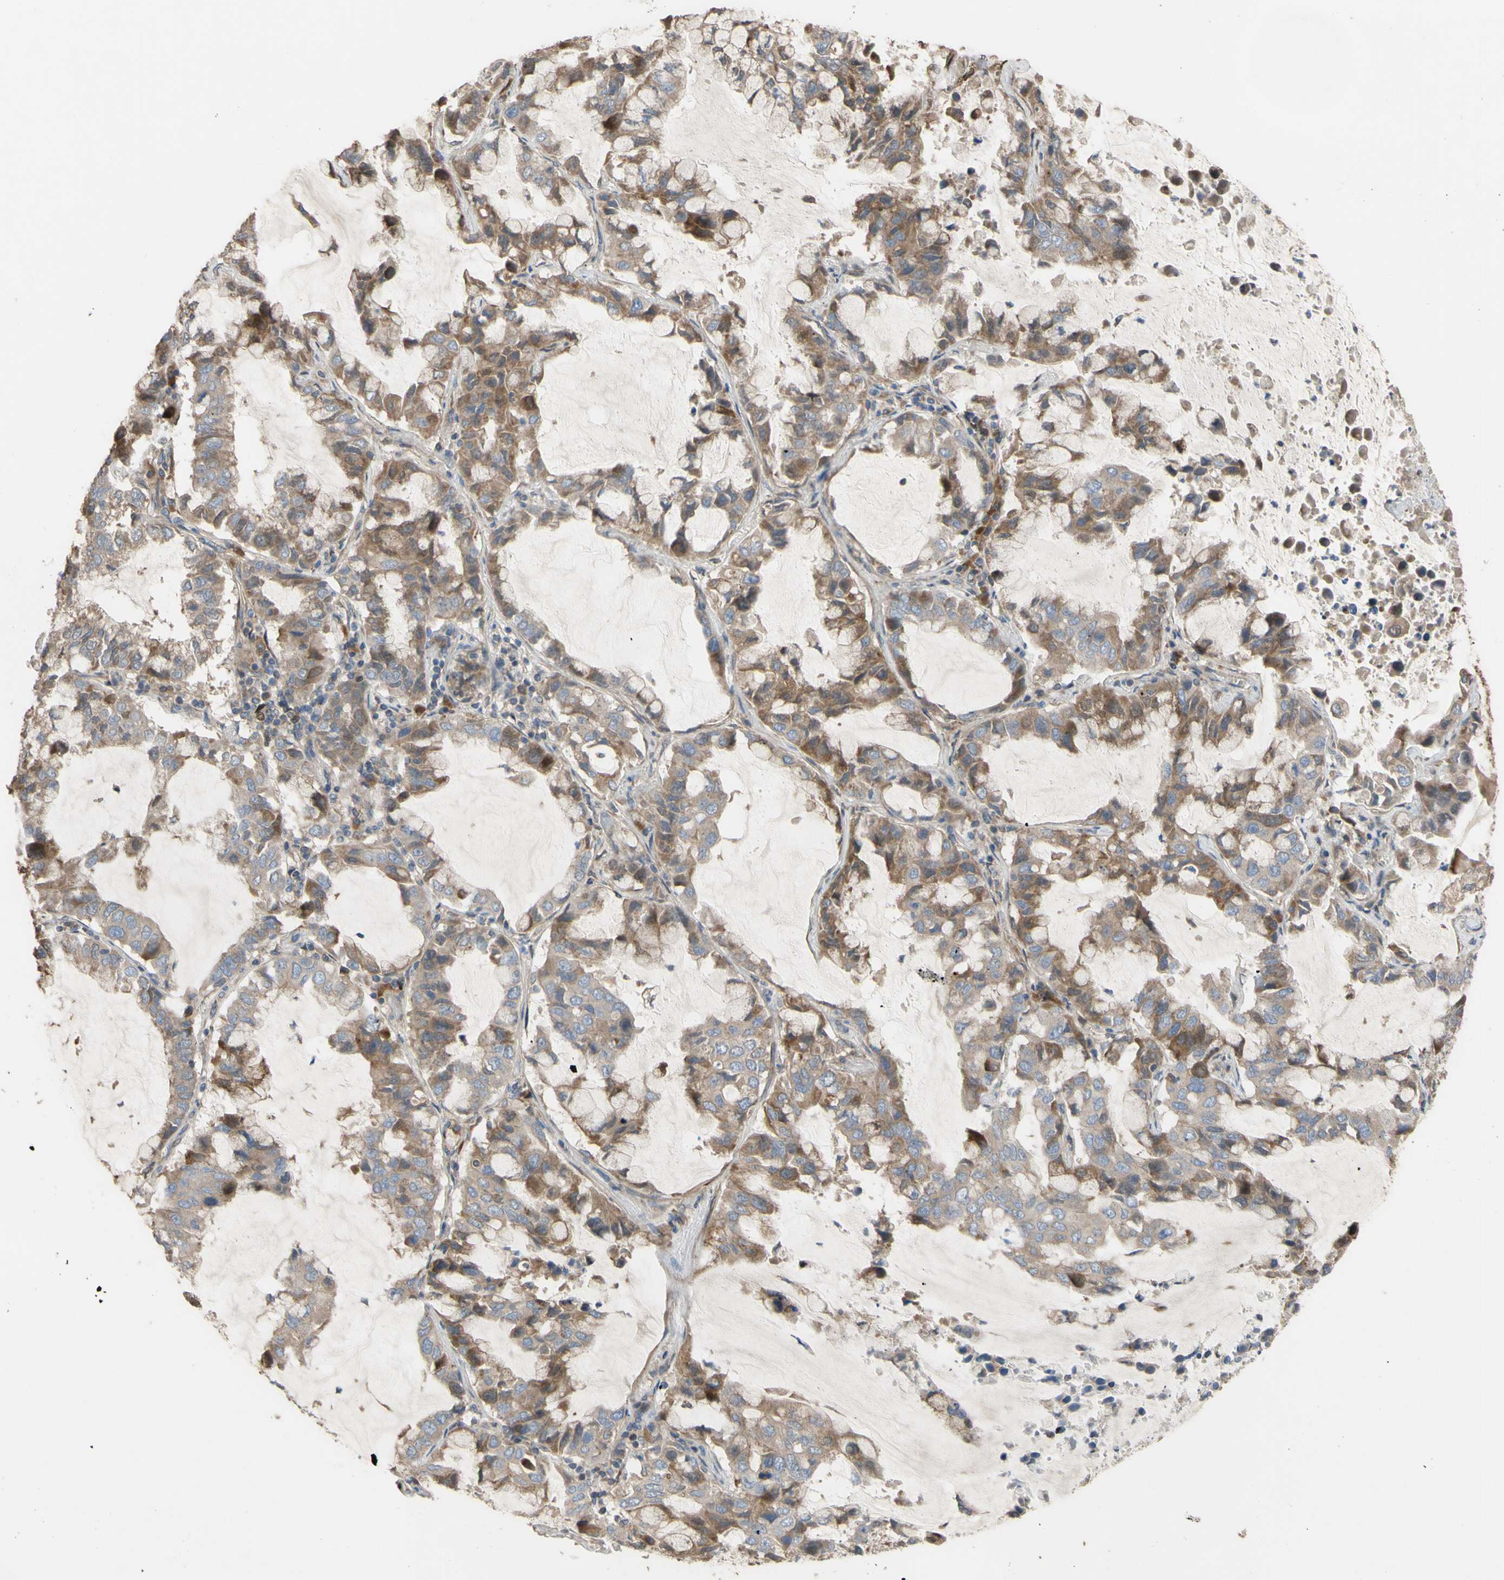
{"staining": {"intensity": "moderate", "quantity": "25%-75%", "location": "cytoplasmic/membranous"}, "tissue": "lung cancer", "cell_type": "Tumor cells", "image_type": "cancer", "snomed": [{"axis": "morphology", "description": "Adenocarcinoma, NOS"}, {"axis": "topography", "description": "Lung"}], "caption": "Adenocarcinoma (lung) was stained to show a protein in brown. There is medium levels of moderate cytoplasmic/membranous positivity in about 25%-75% of tumor cells.", "gene": "NECTIN3", "patient": {"sex": "male", "age": 64}}